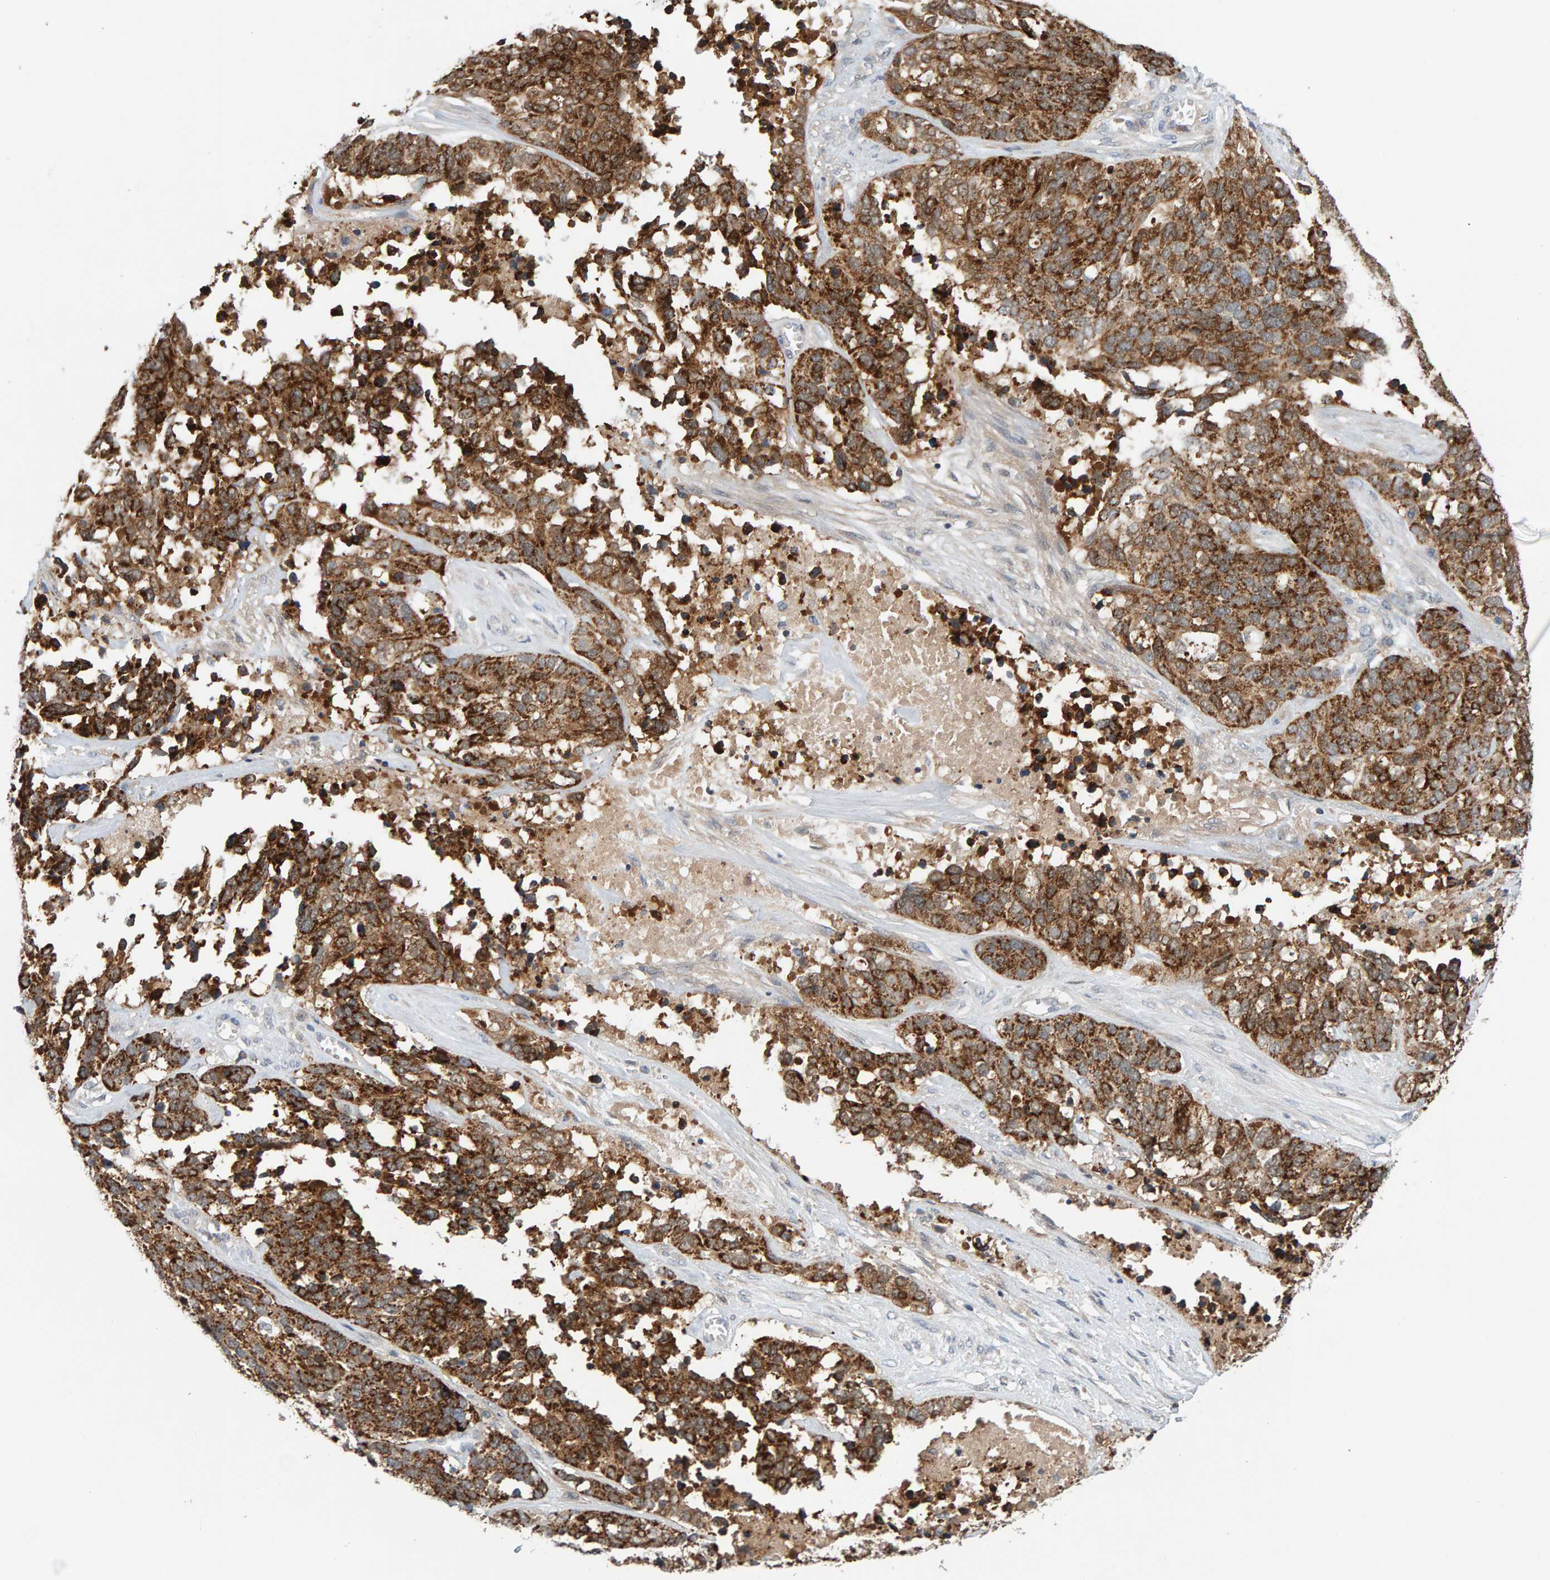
{"staining": {"intensity": "moderate", "quantity": ">75%", "location": "cytoplasmic/membranous"}, "tissue": "ovarian cancer", "cell_type": "Tumor cells", "image_type": "cancer", "snomed": [{"axis": "morphology", "description": "Cystadenocarcinoma, serous, NOS"}, {"axis": "topography", "description": "Ovary"}], "caption": "A medium amount of moderate cytoplasmic/membranous positivity is appreciated in about >75% of tumor cells in ovarian cancer (serous cystadenocarcinoma) tissue.", "gene": "TATDN1", "patient": {"sex": "female", "age": 44}}